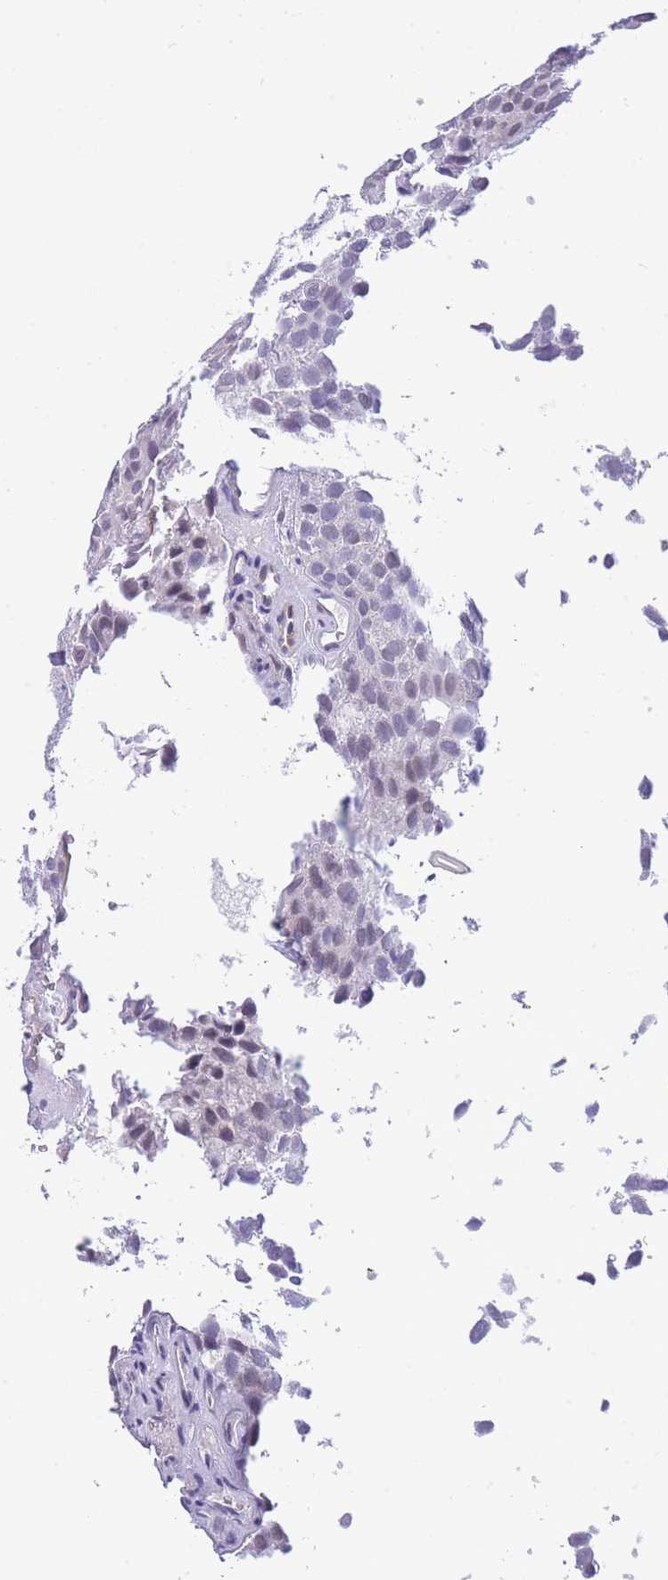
{"staining": {"intensity": "moderate", "quantity": "<25%", "location": "nuclear"}, "tissue": "urothelial cancer", "cell_type": "Tumor cells", "image_type": "cancer", "snomed": [{"axis": "morphology", "description": "Urothelial carcinoma, Low grade"}, {"axis": "topography", "description": "Urinary bladder"}], "caption": "Moderate nuclear expression is present in approximately <25% of tumor cells in urothelial carcinoma (low-grade).", "gene": "PRR23B", "patient": {"sex": "male", "age": 88}}